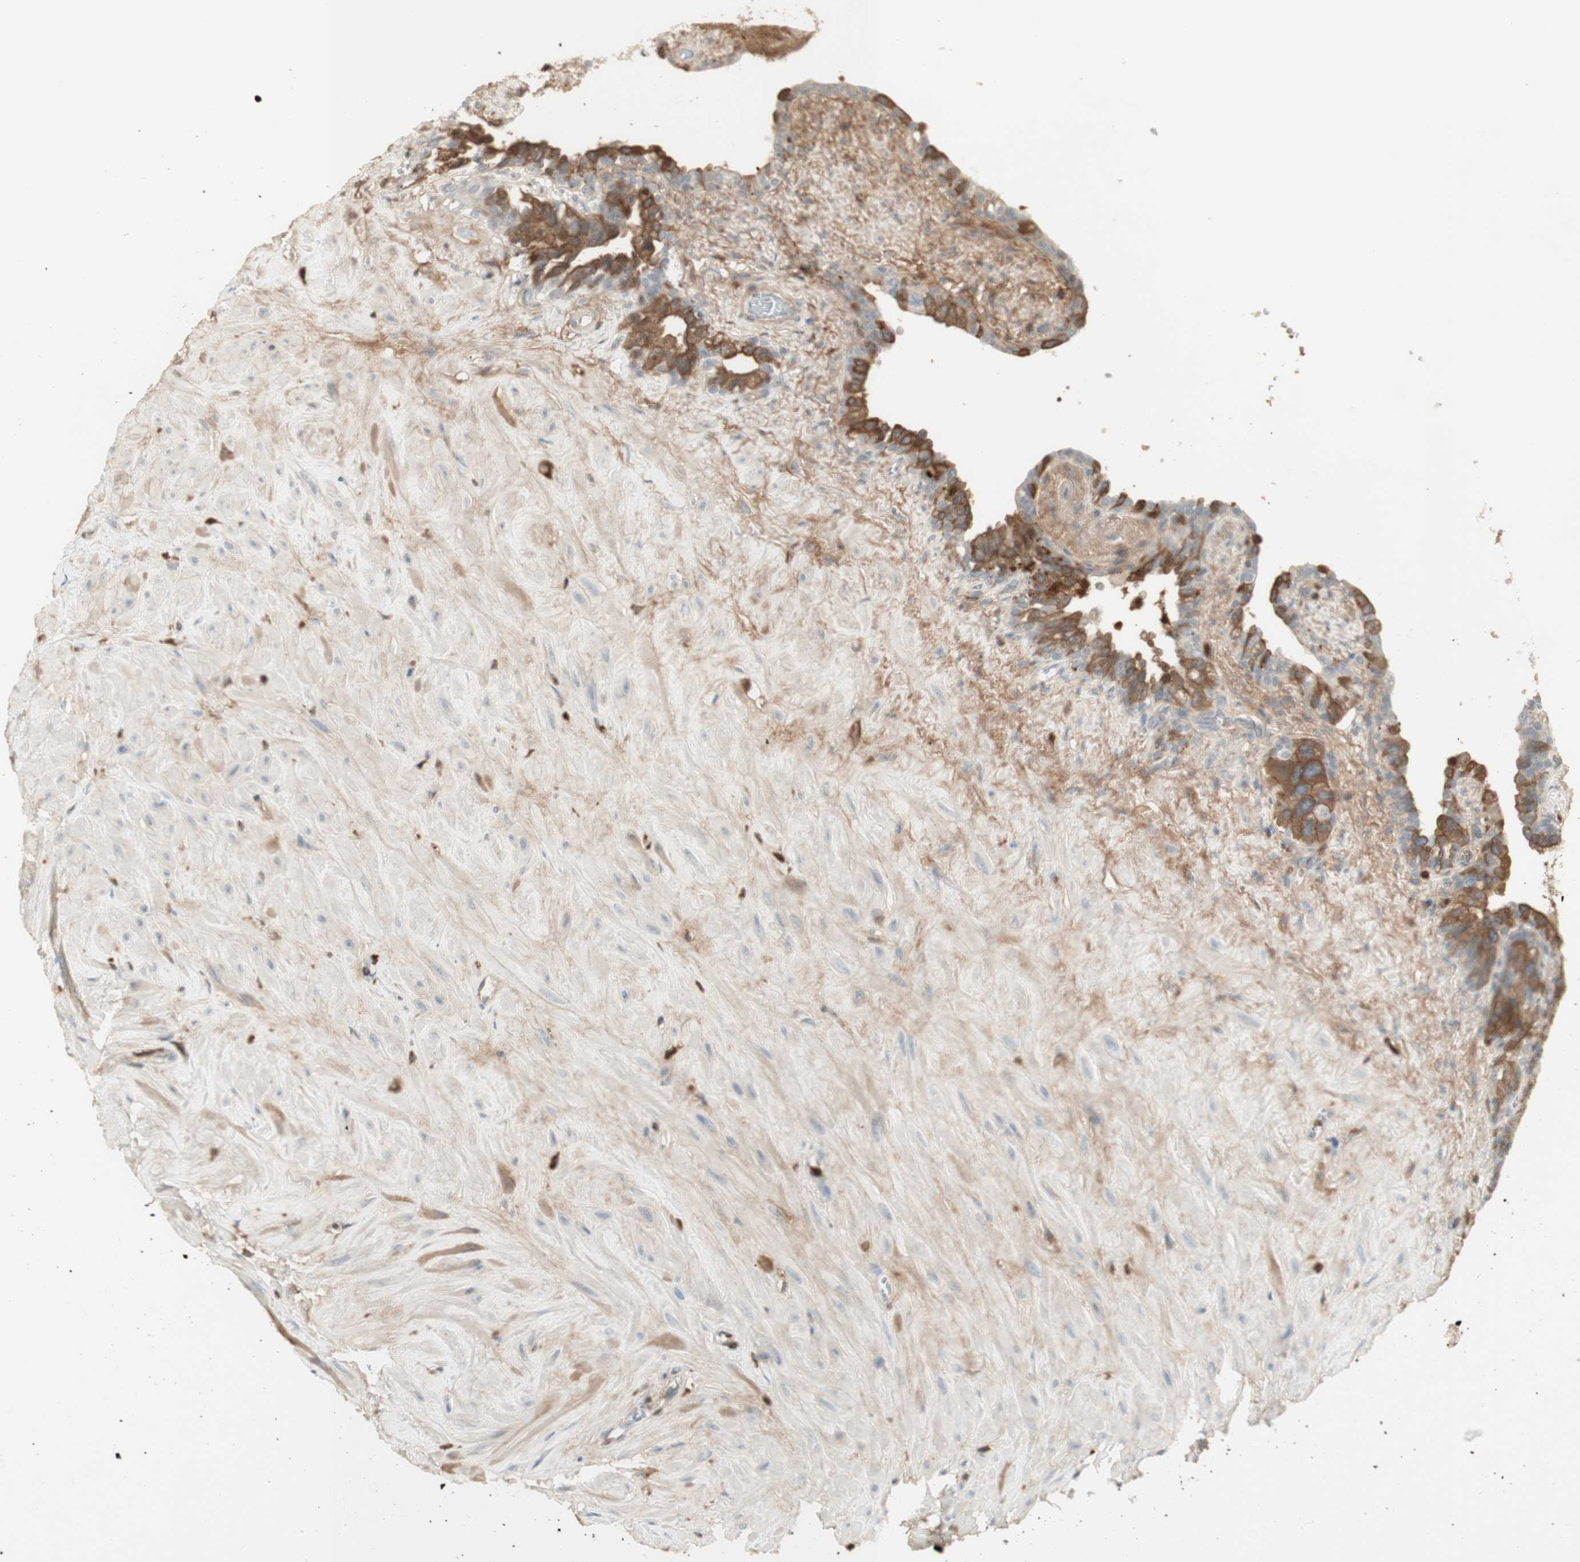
{"staining": {"intensity": "moderate", "quantity": "25%-75%", "location": "cytoplasmic/membranous"}, "tissue": "seminal vesicle", "cell_type": "Glandular cells", "image_type": "normal", "snomed": [{"axis": "morphology", "description": "Normal tissue, NOS"}, {"axis": "topography", "description": "Seminal veicle"}], "caption": "A histopathology image showing moderate cytoplasmic/membranous staining in about 25%-75% of glandular cells in unremarkable seminal vesicle, as visualized by brown immunohistochemical staining.", "gene": "NID1", "patient": {"sex": "male", "age": 63}}